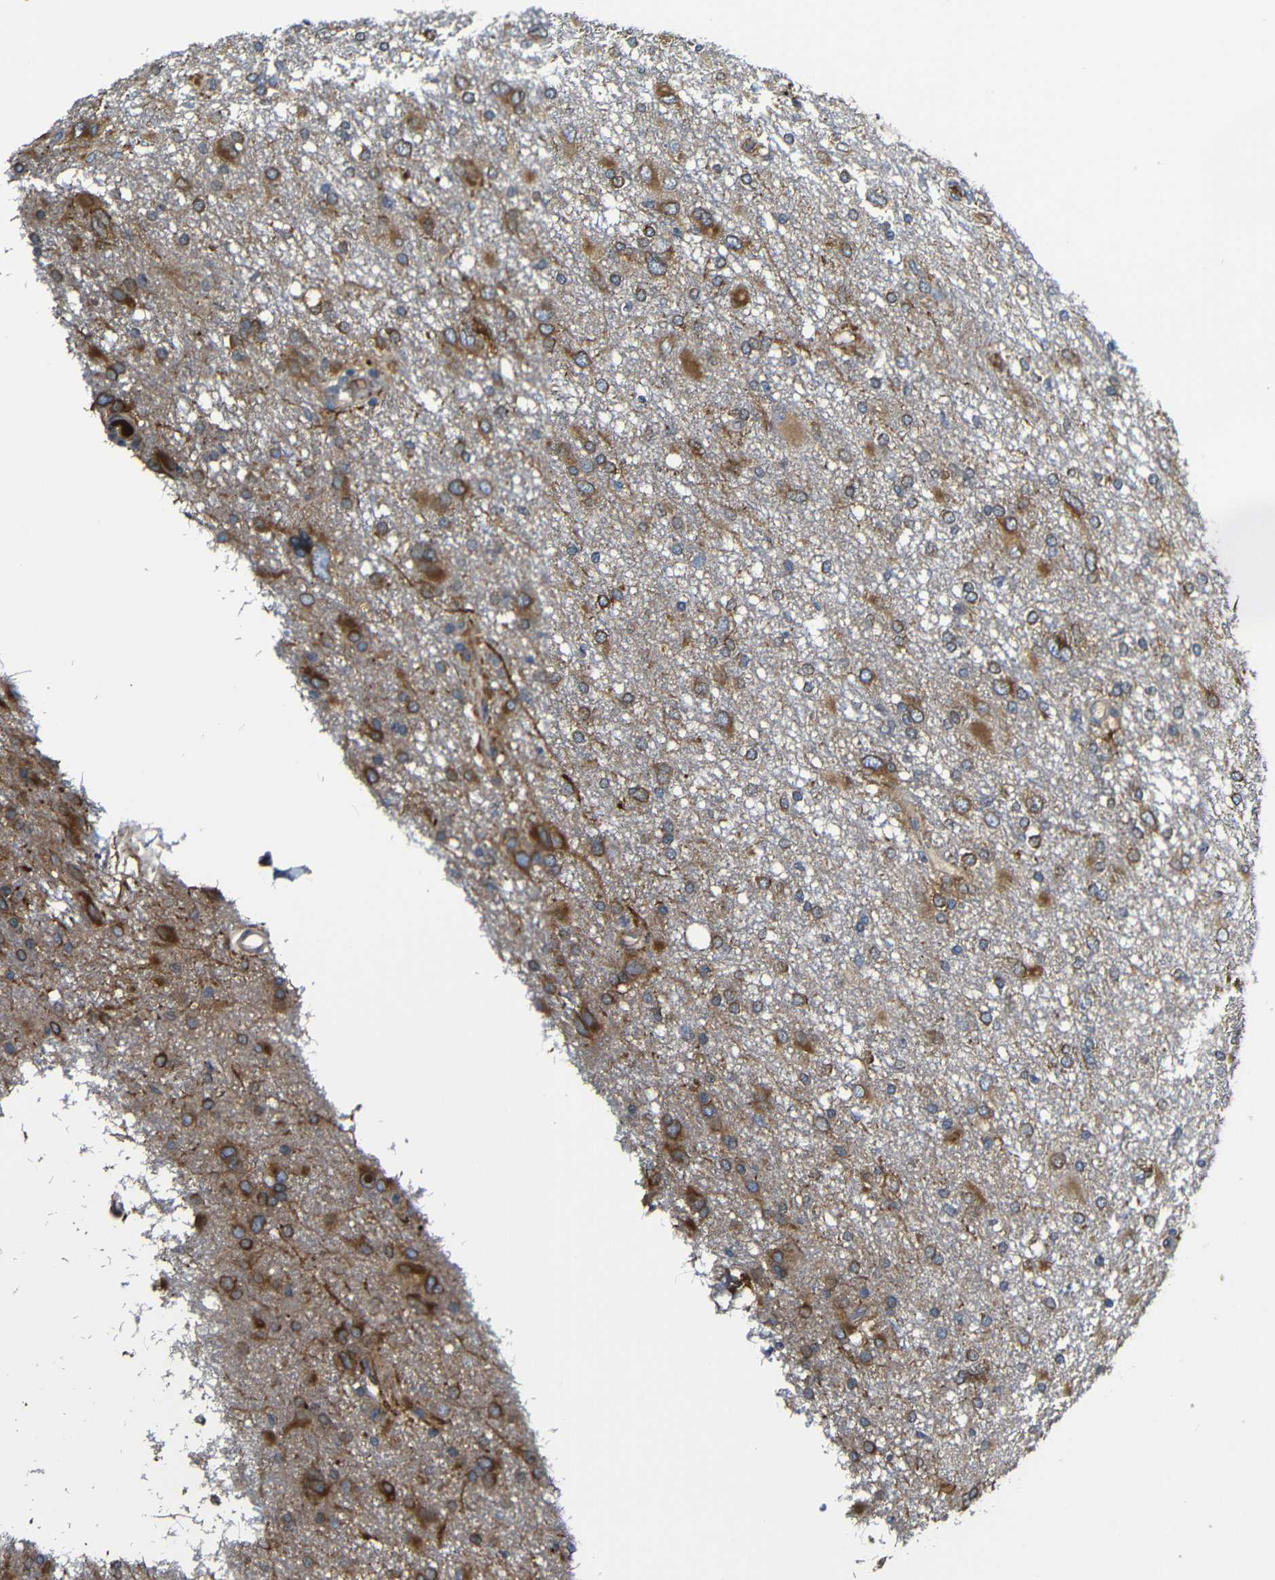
{"staining": {"intensity": "moderate", "quantity": "25%-75%", "location": "cytoplasmic/membranous"}, "tissue": "glioma", "cell_type": "Tumor cells", "image_type": "cancer", "snomed": [{"axis": "morphology", "description": "Glioma, malignant, High grade"}, {"axis": "topography", "description": "Brain"}], "caption": "Immunohistochemistry (IHC) (DAB) staining of human glioma reveals moderate cytoplasmic/membranous protein expression in about 25%-75% of tumor cells. The protein of interest is shown in brown color, while the nuclei are stained blue.", "gene": "CLCC1", "patient": {"sex": "female", "age": 59}}